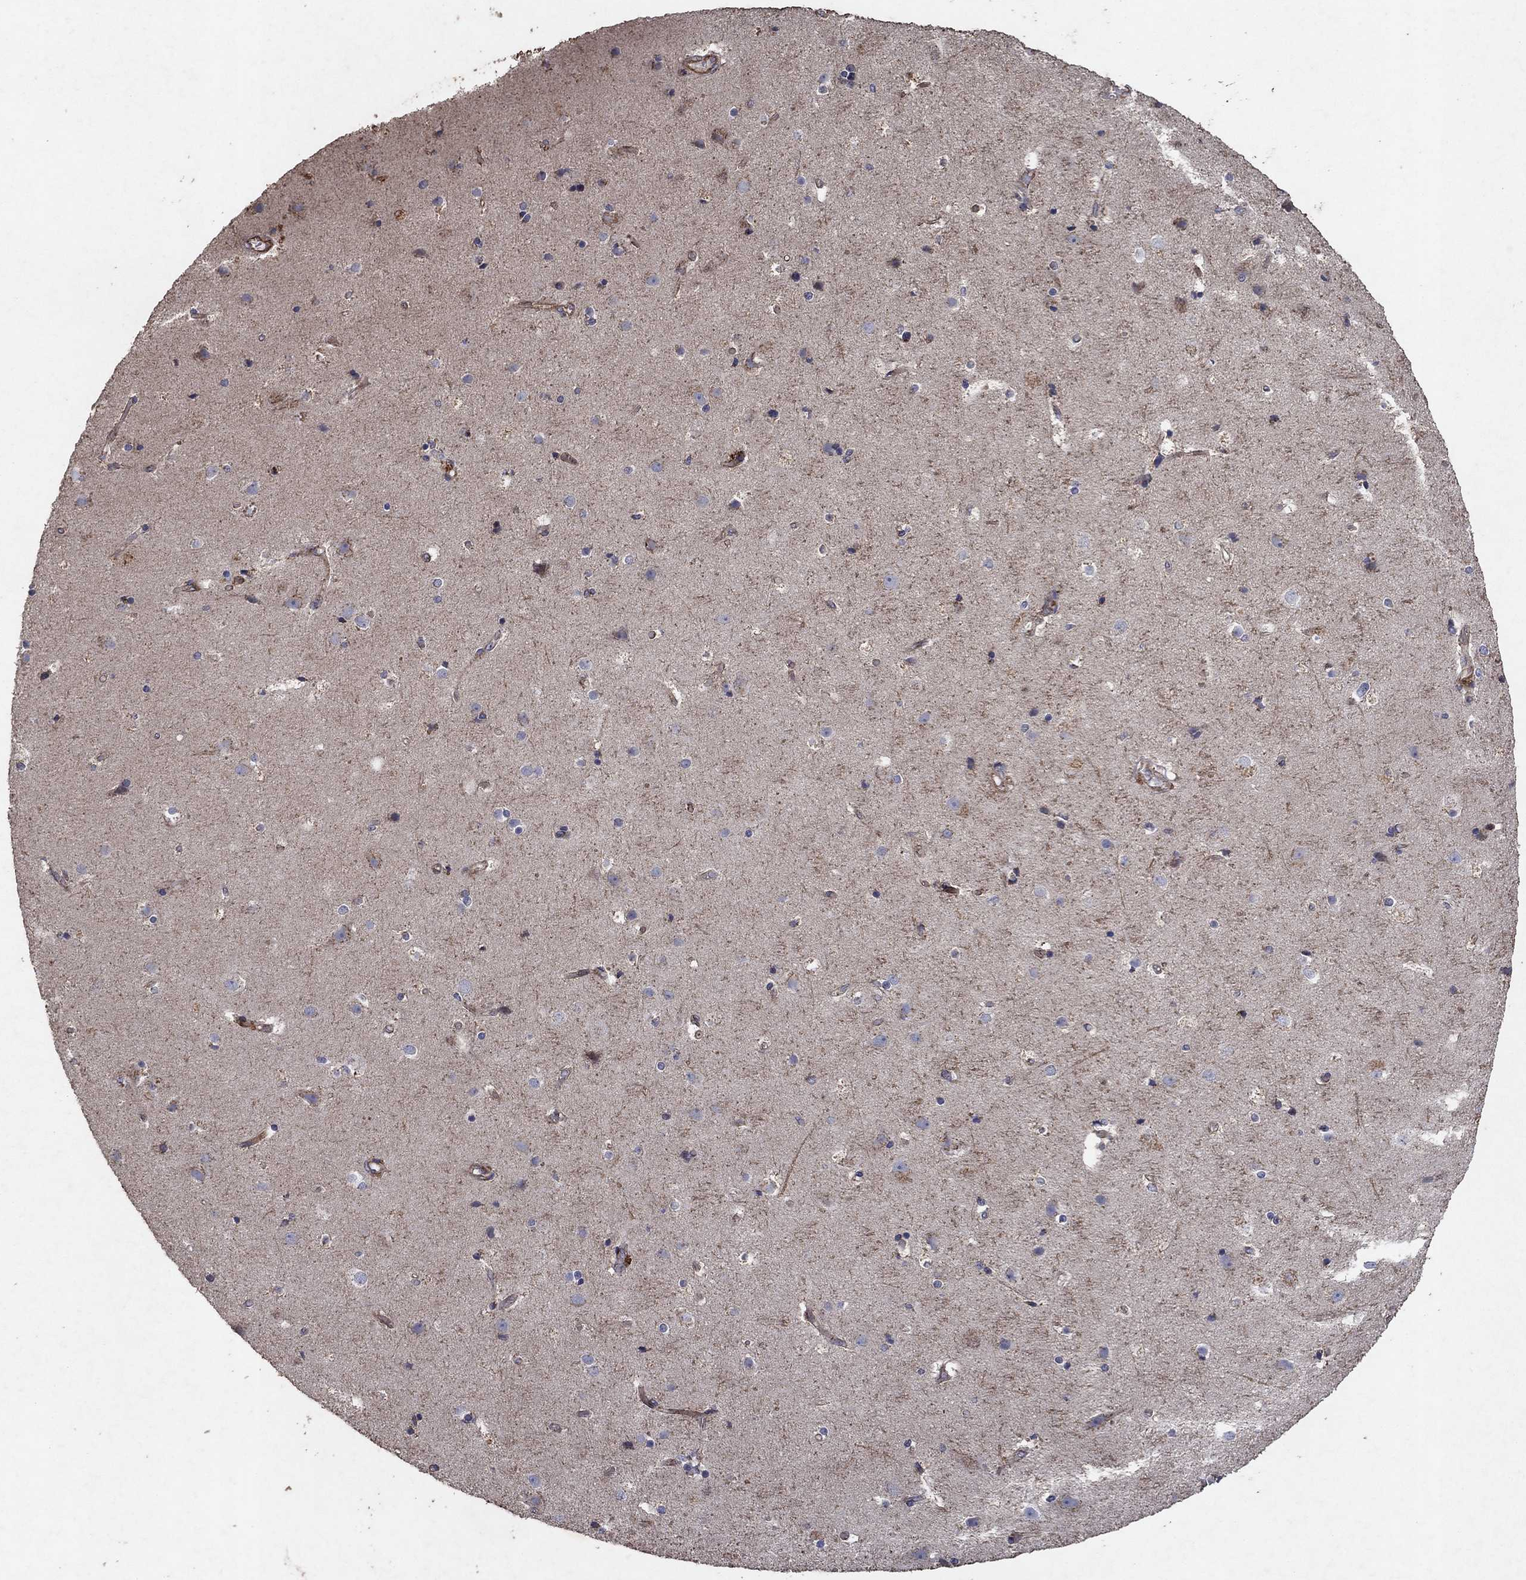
{"staining": {"intensity": "moderate", "quantity": "25%-75%", "location": "cytoplasmic/membranous"}, "tissue": "cerebral cortex", "cell_type": "Endothelial cells", "image_type": "normal", "snomed": [{"axis": "morphology", "description": "Normal tissue, NOS"}, {"axis": "topography", "description": "Cerebral cortex"}], "caption": "Protein analysis of benign cerebral cortex shows moderate cytoplasmic/membranous staining in about 25%-75% of endothelial cells.", "gene": "FRG1", "patient": {"sex": "female", "age": 52}}